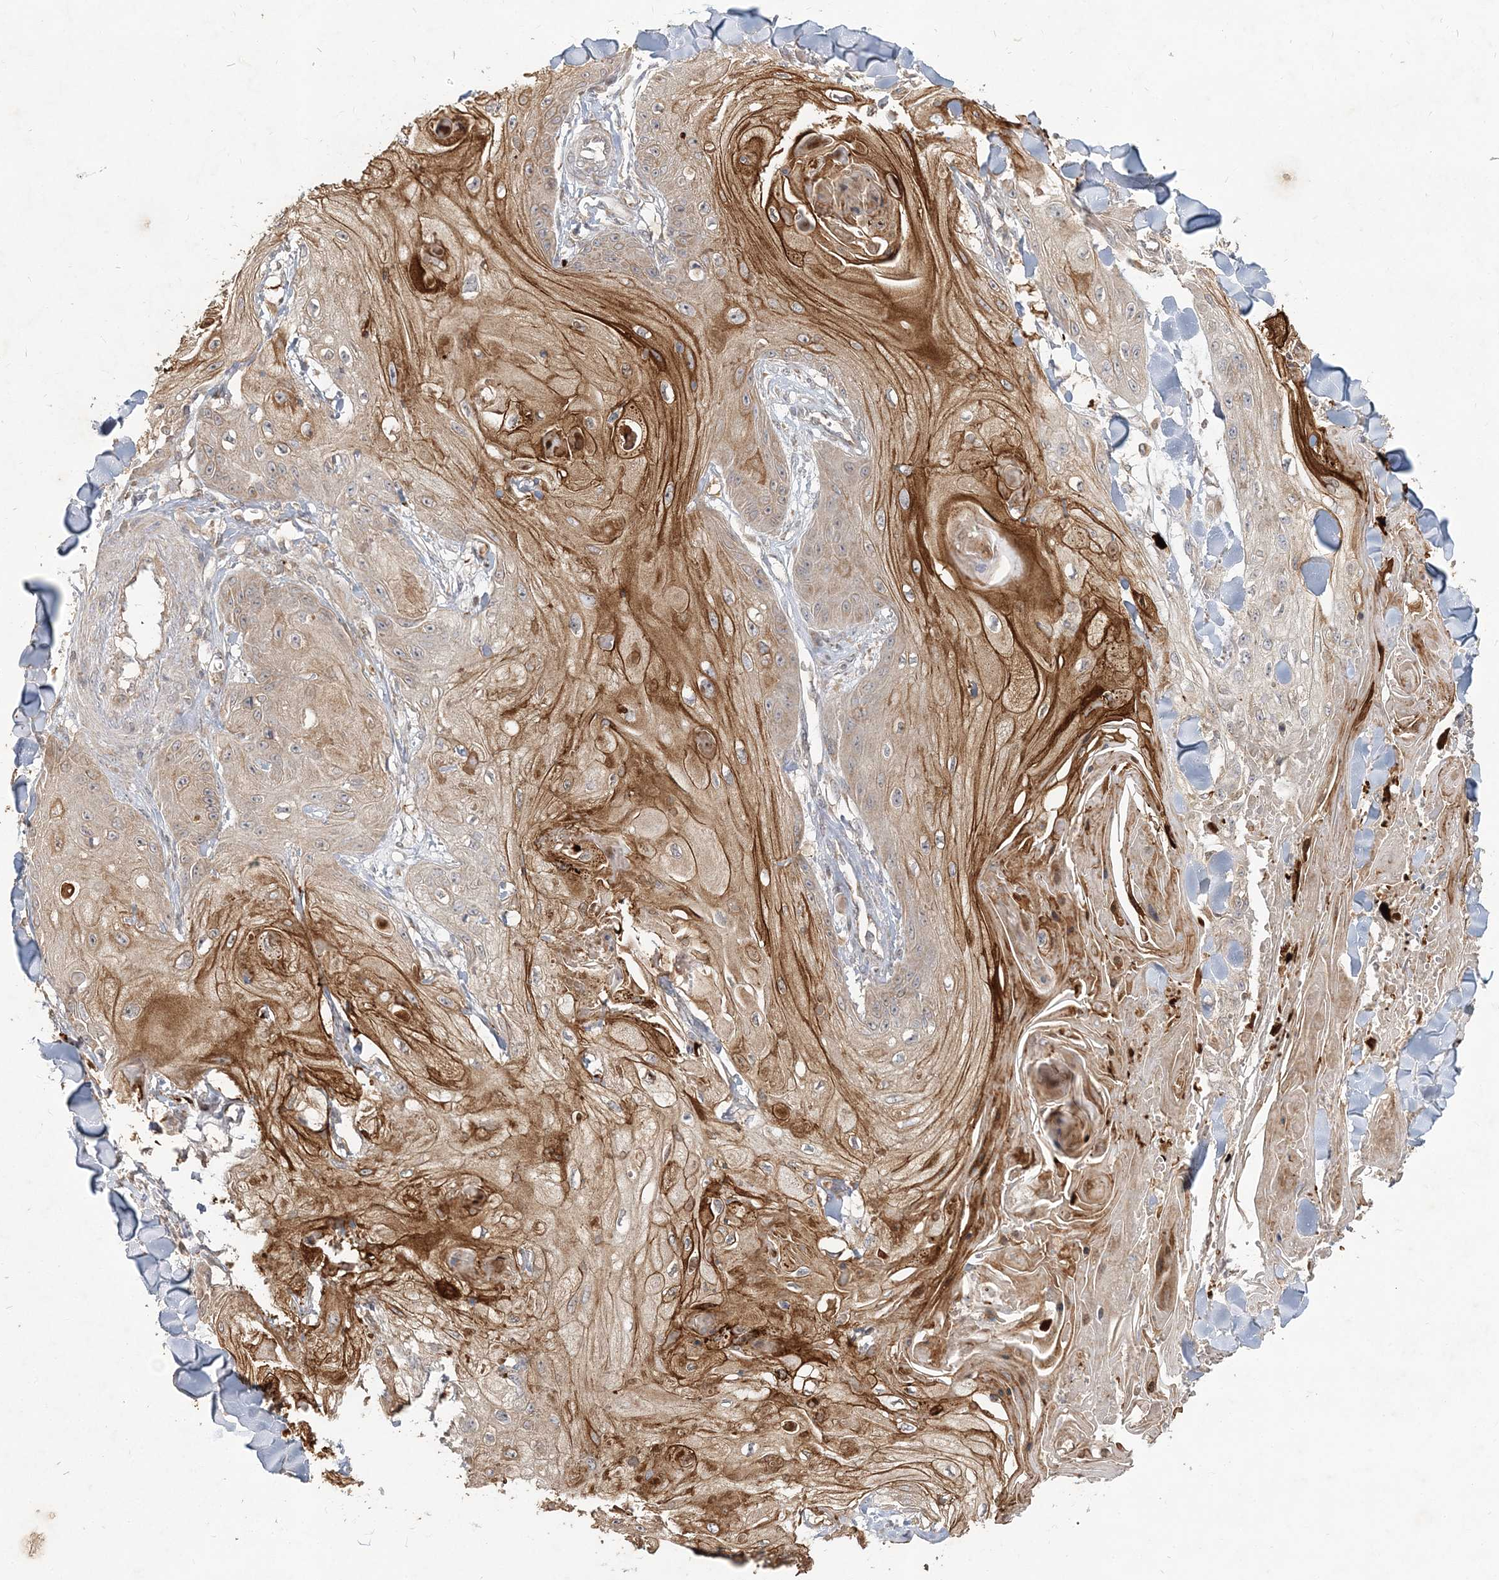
{"staining": {"intensity": "strong", "quantity": "25%-75%", "location": "cytoplasmic/membranous"}, "tissue": "skin cancer", "cell_type": "Tumor cells", "image_type": "cancer", "snomed": [{"axis": "morphology", "description": "Squamous cell carcinoma, NOS"}, {"axis": "topography", "description": "Skin"}], "caption": "There is high levels of strong cytoplasmic/membranous expression in tumor cells of squamous cell carcinoma (skin), as demonstrated by immunohistochemical staining (brown color).", "gene": "RAB14", "patient": {"sex": "male", "age": 74}}